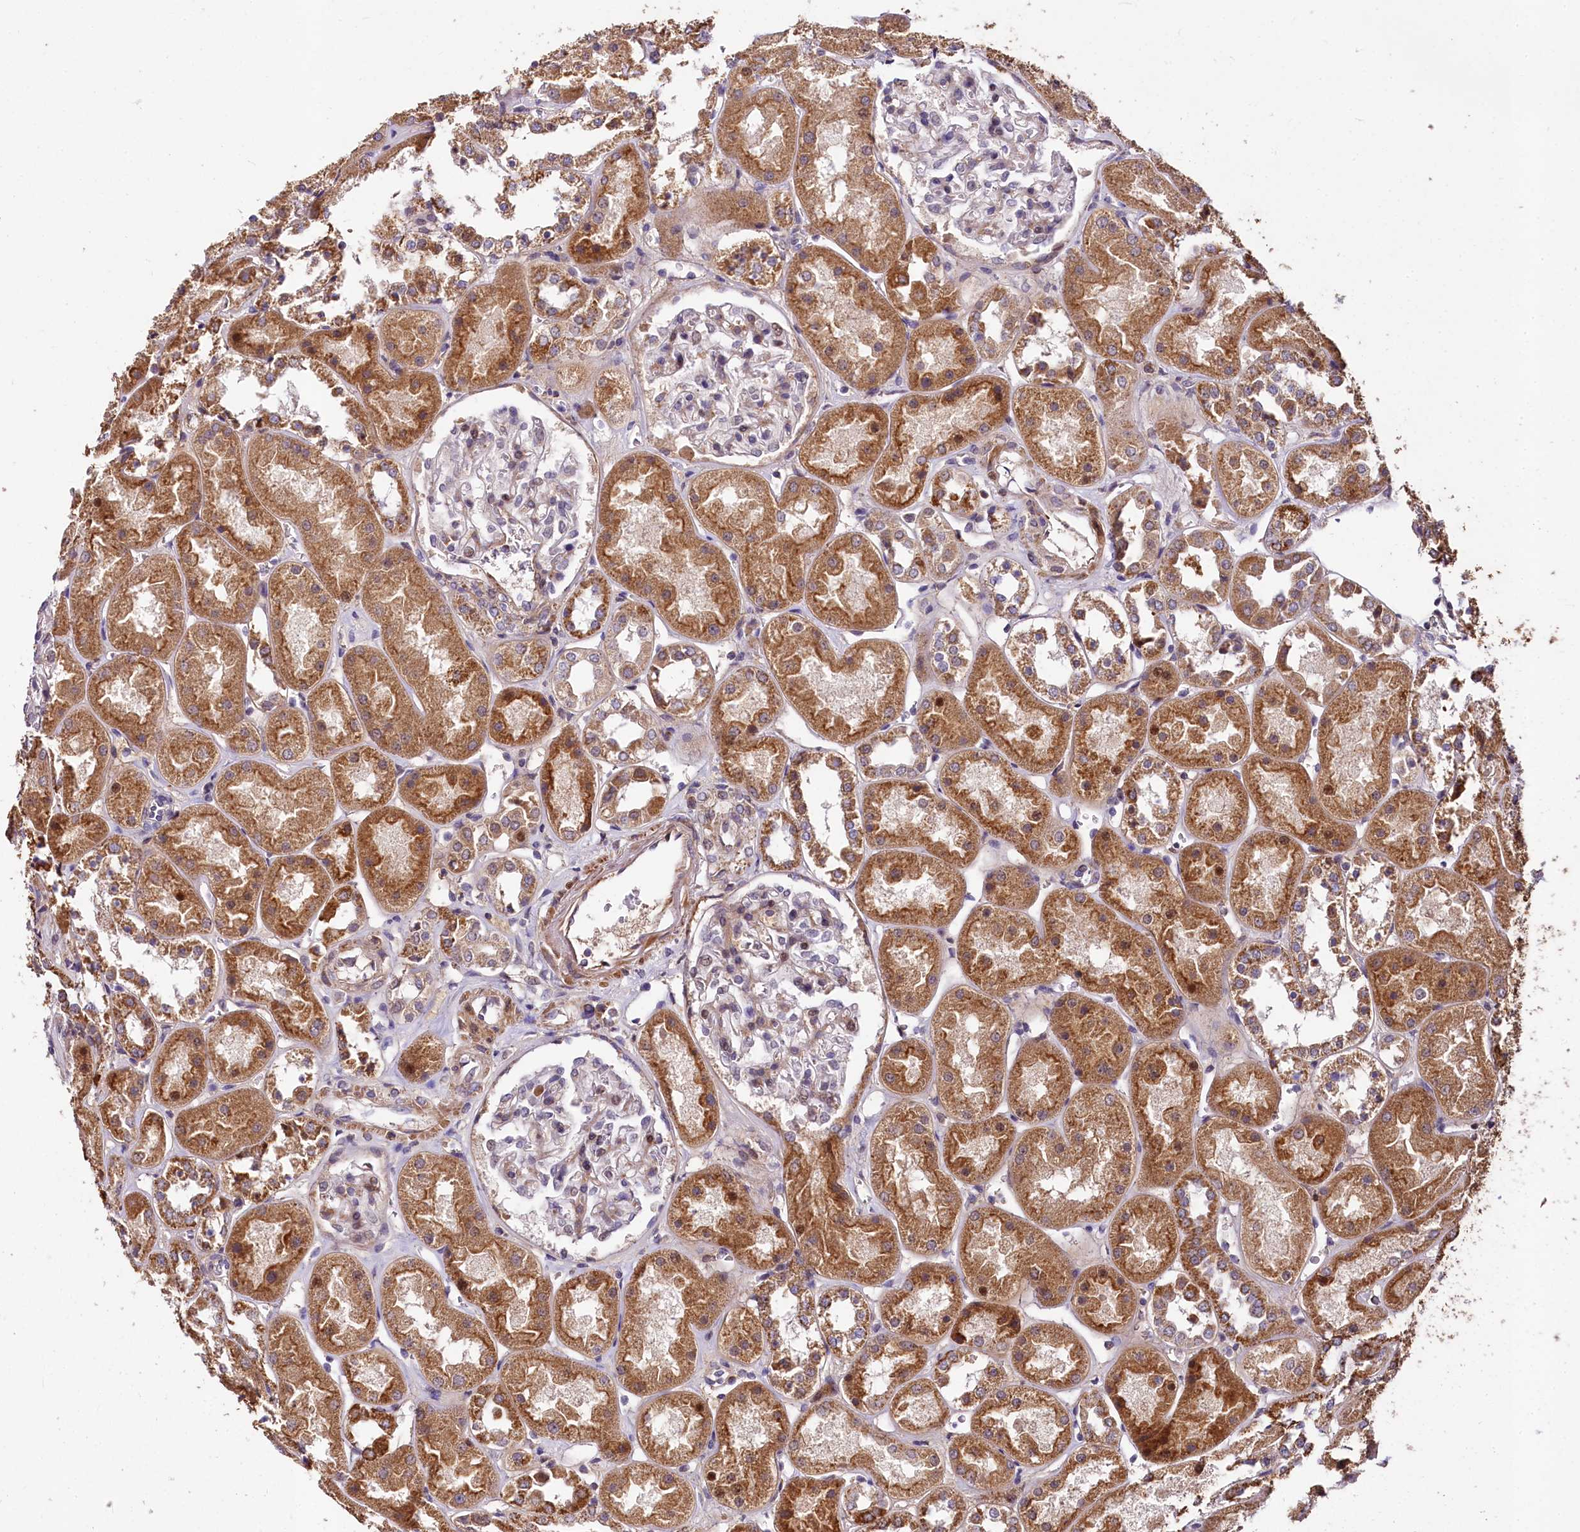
{"staining": {"intensity": "negative", "quantity": "none", "location": "none"}, "tissue": "kidney", "cell_type": "Cells in glomeruli", "image_type": "normal", "snomed": [{"axis": "morphology", "description": "Normal tissue, NOS"}, {"axis": "topography", "description": "Kidney"}], "caption": "Photomicrograph shows no protein positivity in cells in glomeruli of unremarkable kidney. The staining is performed using DAB brown chromogen with nuclei counter-stained in using hematoxylin.", "gene": "SPRYD3", "patient": {"sex": "male", "age": 70}}